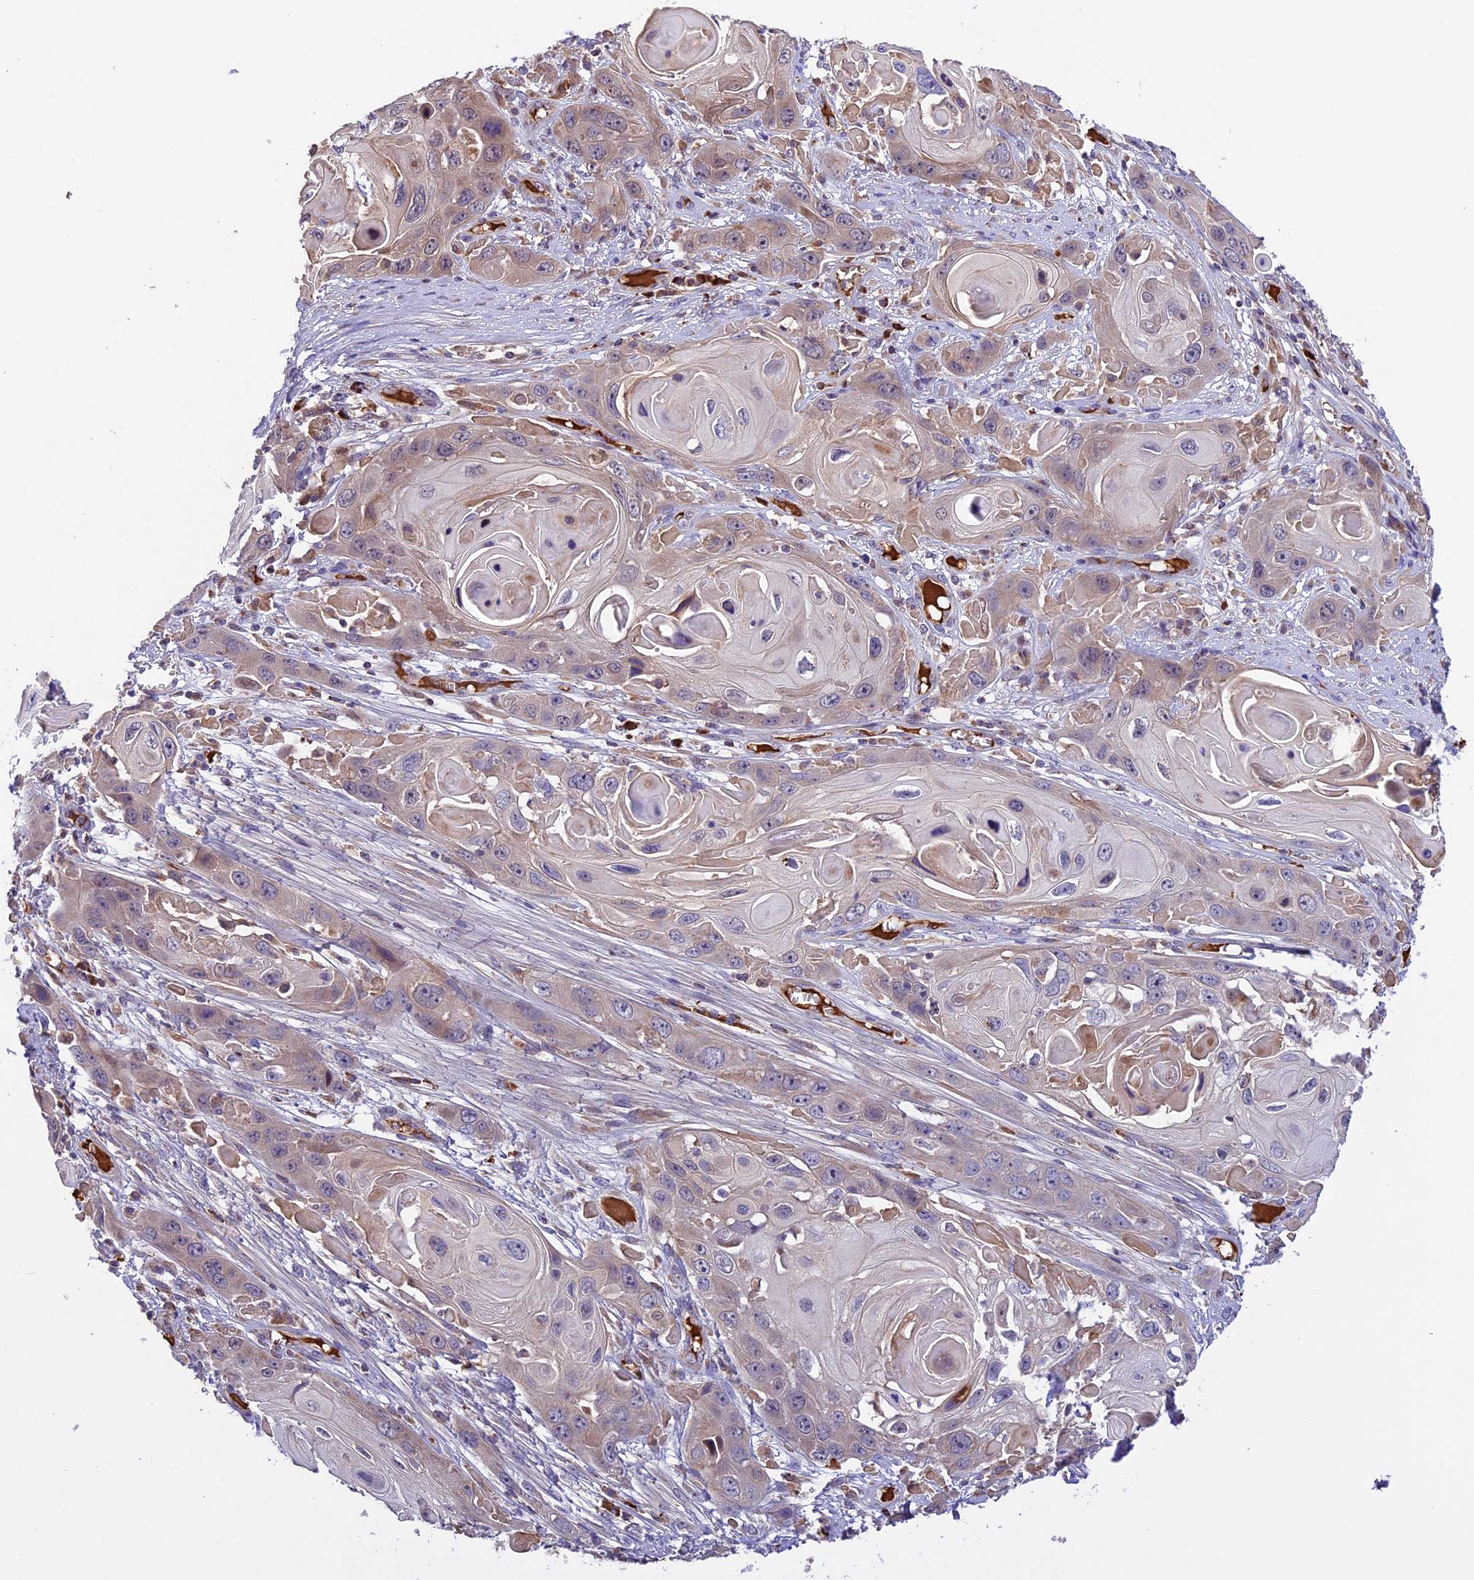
{"staining": {"intensity": "weak", "quantity": "25%-75%", "location": "cytoplasmic/membranous"}, "tissue": "skin cancer", "cell_type": "Tumor cells", "image_type": "cancer", "snomed": [{"axis": "morphology", "description": "Squamous cell carcinoma, NOS"}, {"axis": "topography", "description": "Skin"}], "caption": "Skin cancer was stained to show a protein in brown. There is low levels of weak cytoplasmic/membranous staining in approximately 25%-75% of tumor cells. The staining was performed using DAB to visualize the protein expression in brown, while the nuclei were stained in blue with hematoxylin (Magnification: 20x).", "gene": "METTL22", "patient": {"sex": "male", "age": 55}}